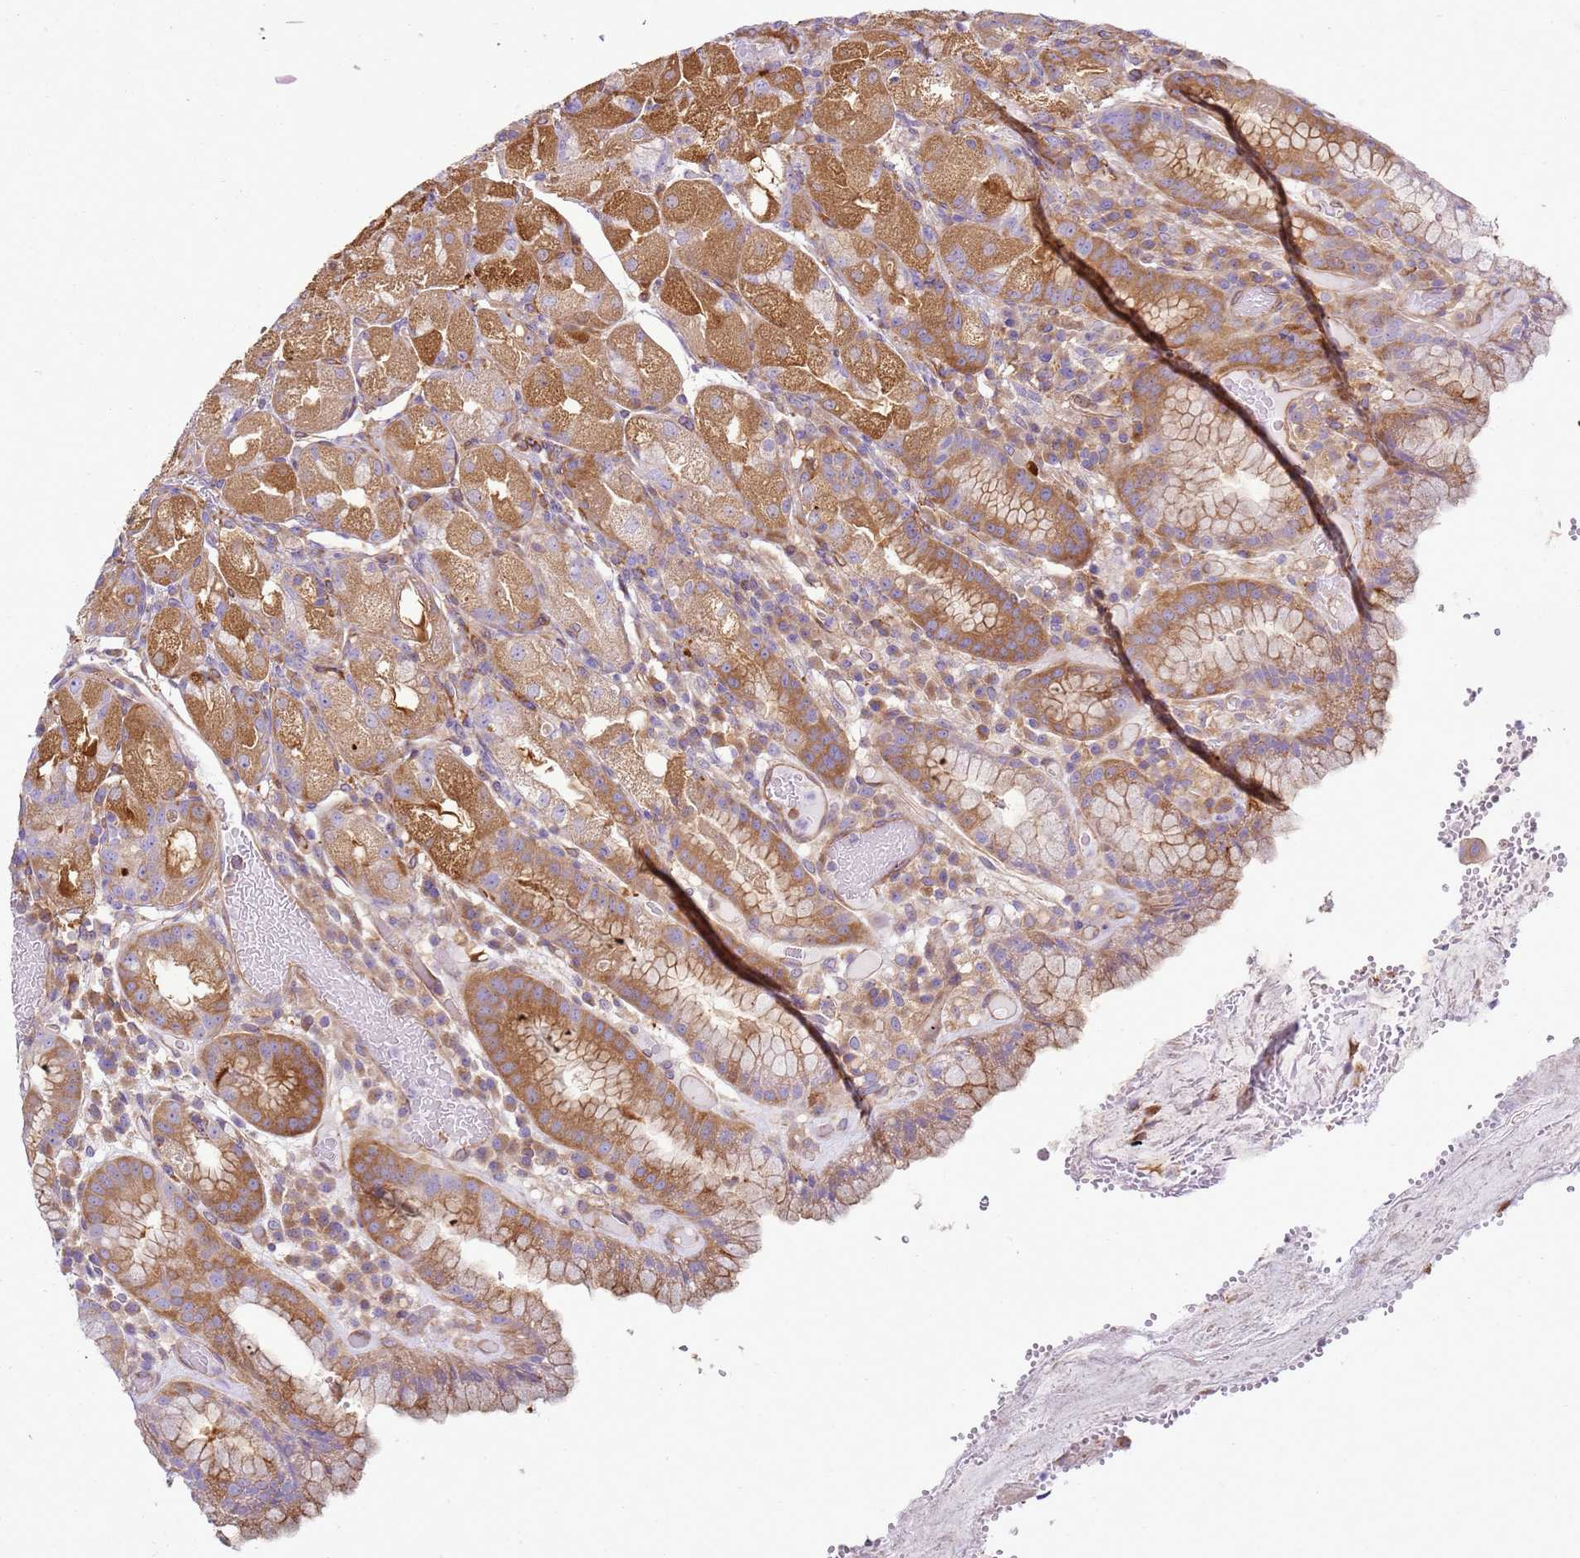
{"staining": {"intensity": "strong", "quantity": "25%-75%", "location": "cytoplasmic/membranous"}, "tissue": "stomach", "cell_type": "Glandular cells", "image_type": "normal", "snomed": [{"axis": "morphology", "description": "Normal tissue, NOS"}, {"axis": "topography", "description": "Stomach, upper"}], "caption": "Stomach stained with immunohistochemistry demonstrates strong cytoplasmic/membranous positivity in approximately 25%-75% of glandular cells. The staining is performed using DAB (3,3'-diaminobenzidine) brown chromogen to label protein expression. The nuclei are counter-stained blue using hematoxylin.", "gene": "SNX21", "patient": {"sex": "male", "age": 52}}